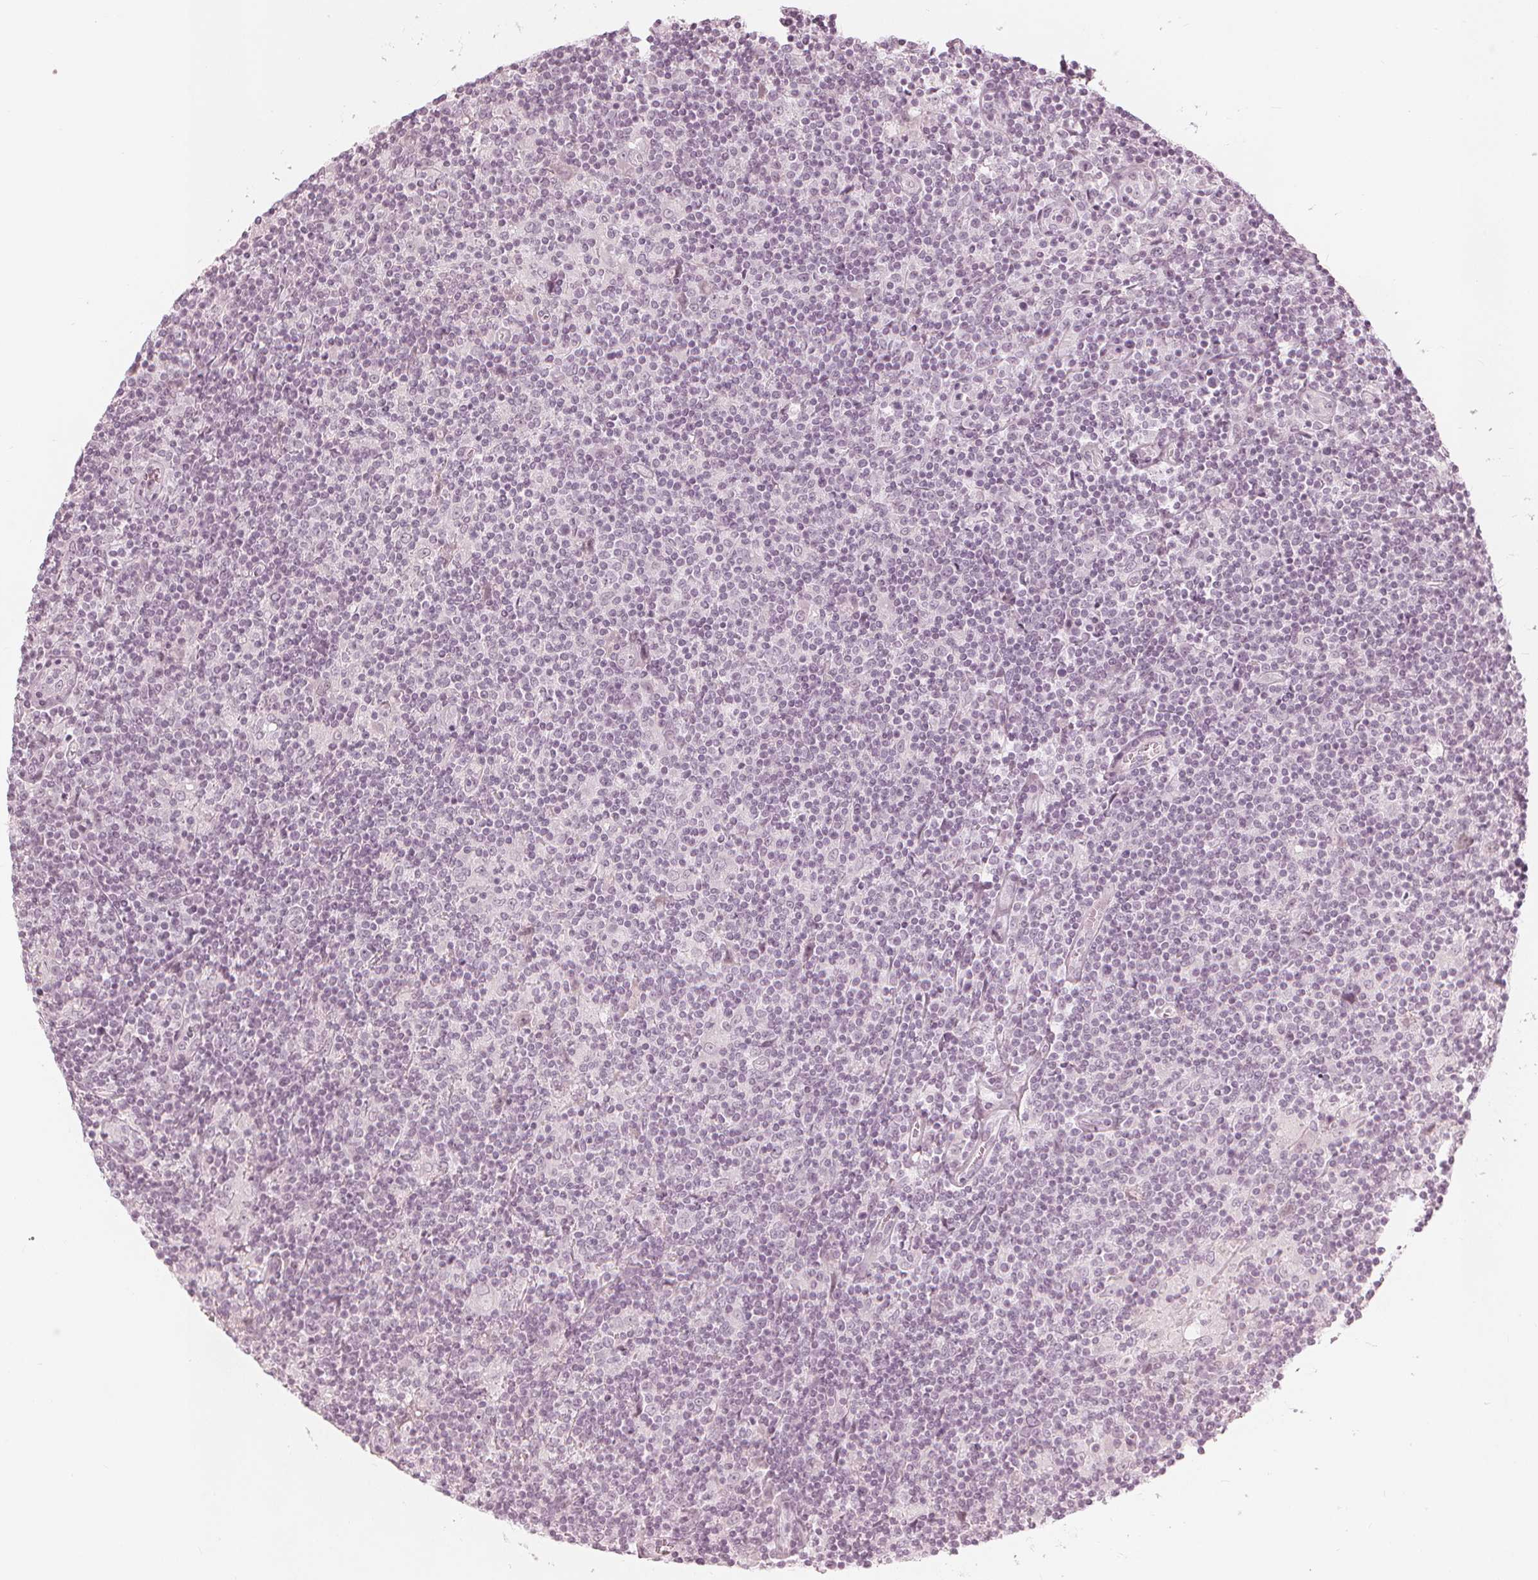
{"staining": {"intensity": "negative", "quantity": "none", "location": "none"}, "tissue": "lymphoma", "cell_type": "Tumor cells", "image_type": "cancer", "snomed": [{"axis": "morphology", "description": "Hodgkin's disease, NOS"}, {"axis": "topography", "description": "Lymph node"}], "caption": "The histopathology image exhibits no significant positivity in tumor cells of lymphoma. Brightfield microscopy of IHC stained with DAB (3,3'-diaminobenzidine) (brown) and hematoxylin (blue), captured at high magnification.", "gene": "PAEP", "patient": {"sex": "male", "age": 40}}